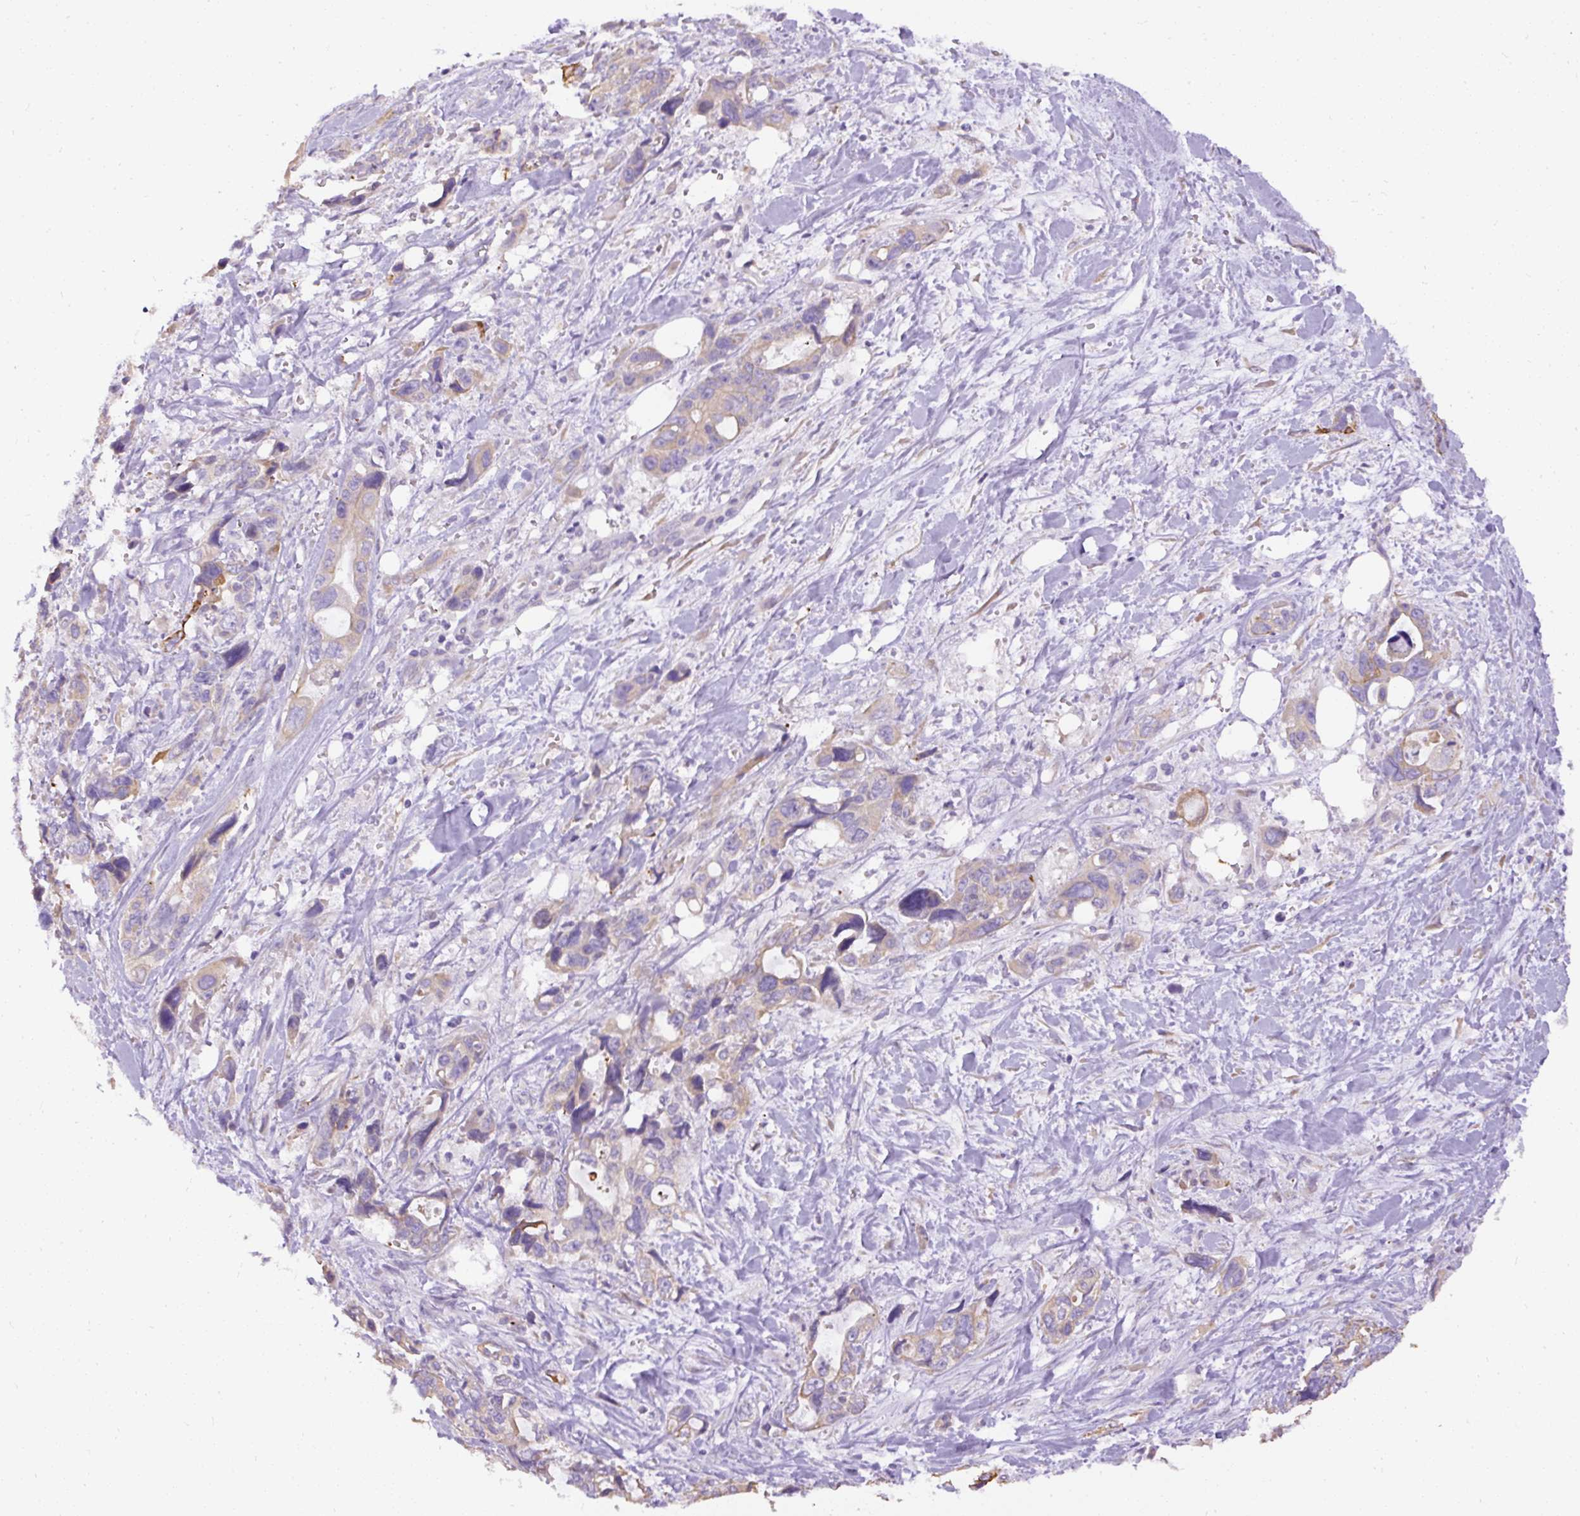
{"staining": {"intensity": "moderate", "quantity": "25%-75%", "location": "cytoplasmic/membranous"}, "tissue": "pancreatic cancer", "cell_type": "Tumor cells", "image_type": "cancer", "snomed": [{"axis": "morphology", "description": "Adenocarcinoma, NOS"}, {"axis": "topography", "description": "Pancreas"}], "caption": "DAB (3,3'-diaminobenzidine) immunohistochemical staining of adenocarcinoma (pancreatic) reveals moderate cytoplasmic/membranous protein expression in about 25%-75% of tumor cells.", "gene": "FAM149A", "patient": {"sex": "male", "age": 46}}